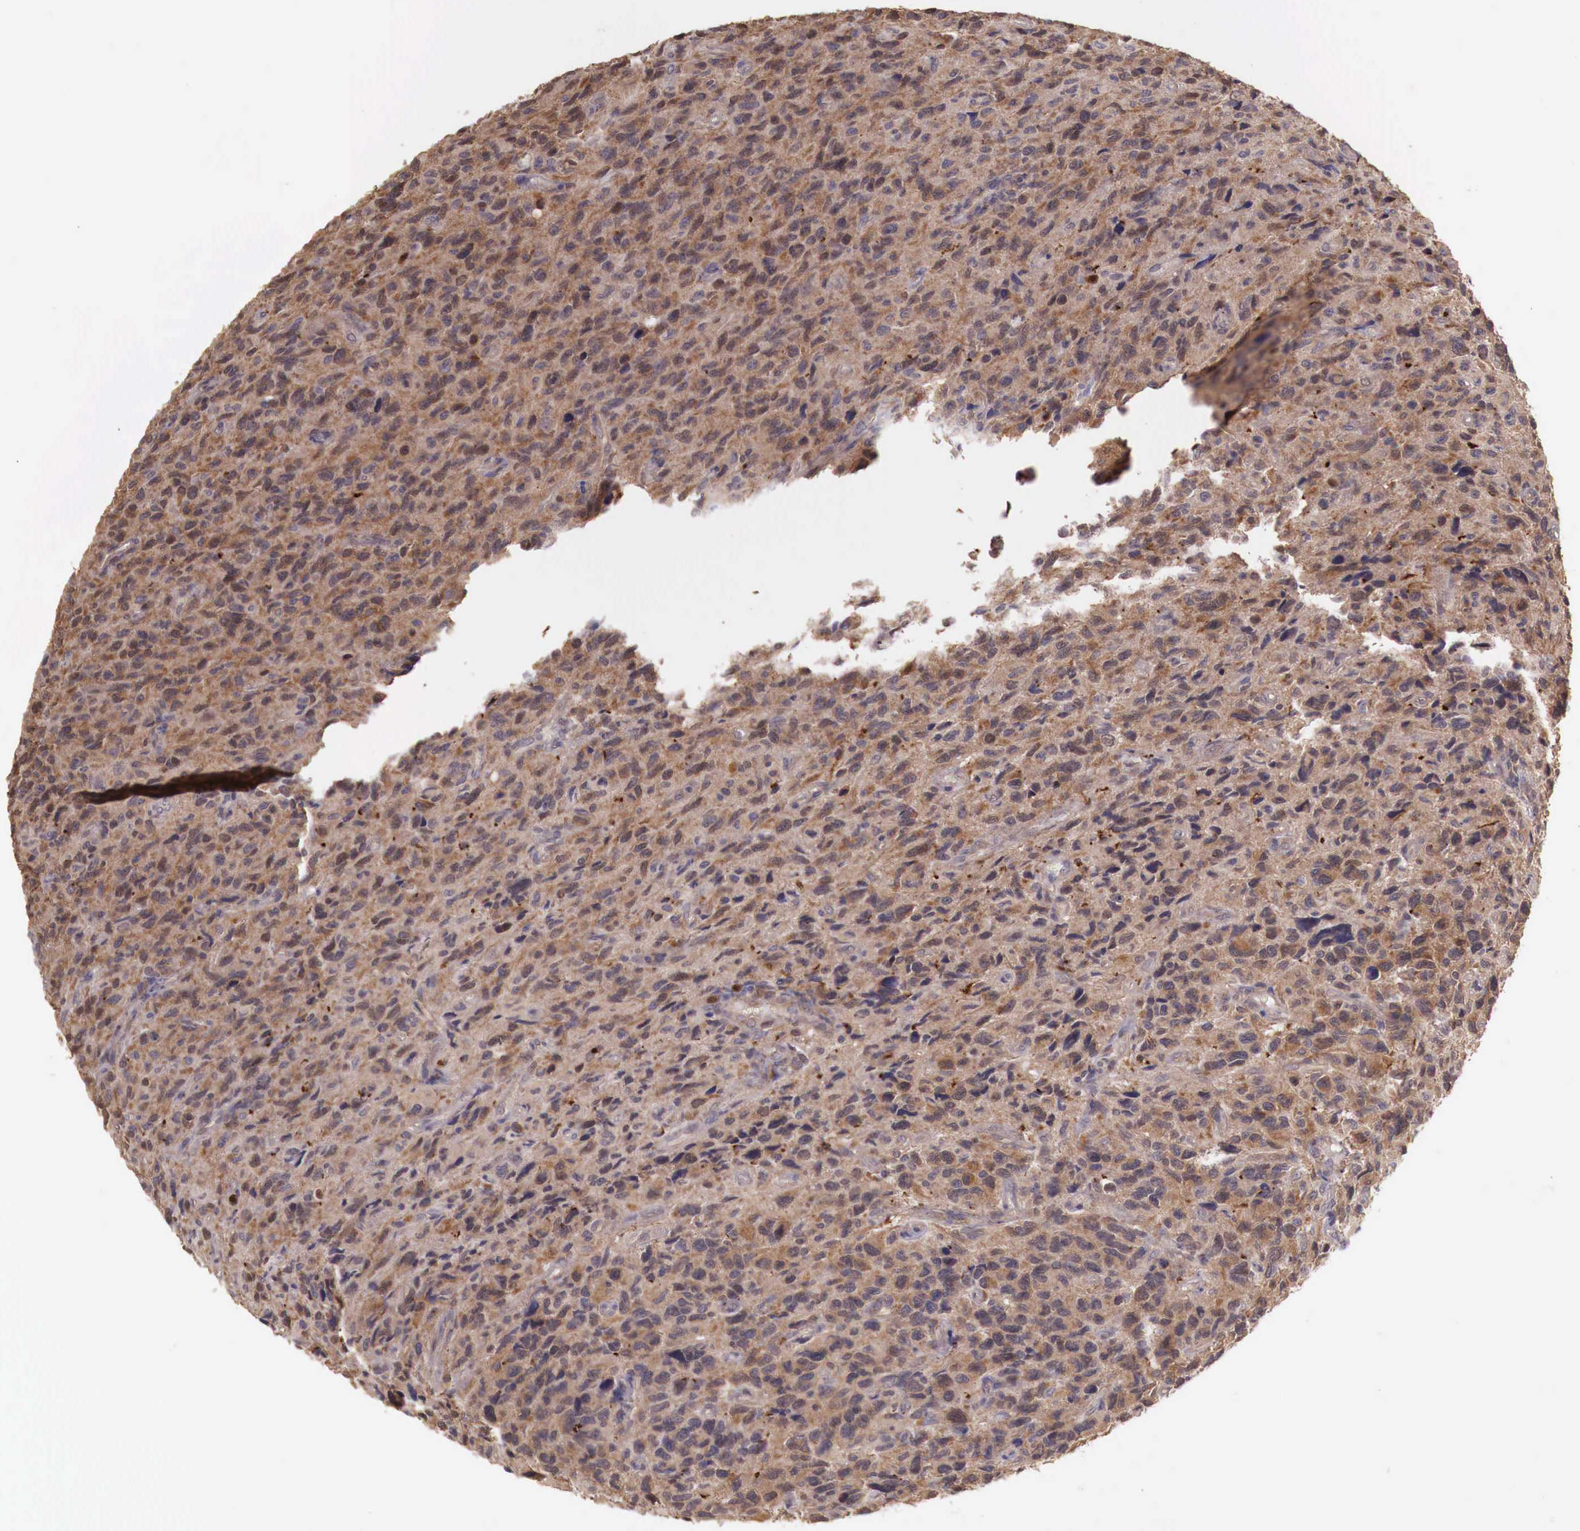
{"staining": {"intensity": "negative", "quantity": "none", "location": "none"}, "tissue": "glioma", "cell_type": "Tumor cells", "image_type": "cancer", "snomed": [{"axis": "morphology", "description": "Glioma, malignant, High grade"}, {"axis": "topography", "description": "Brain"}], "caption": "High power microscopy micrograph of an immunohistochemistry micrograph of malignant glioma (high-grade), revealing no significant positivity in tumor cells. (DAB (3,3'-diaminobenzidine) immunohistochemistry, high magnification).", "gene": "GAB2", "patient": {"sex": "female", "age": 60}}